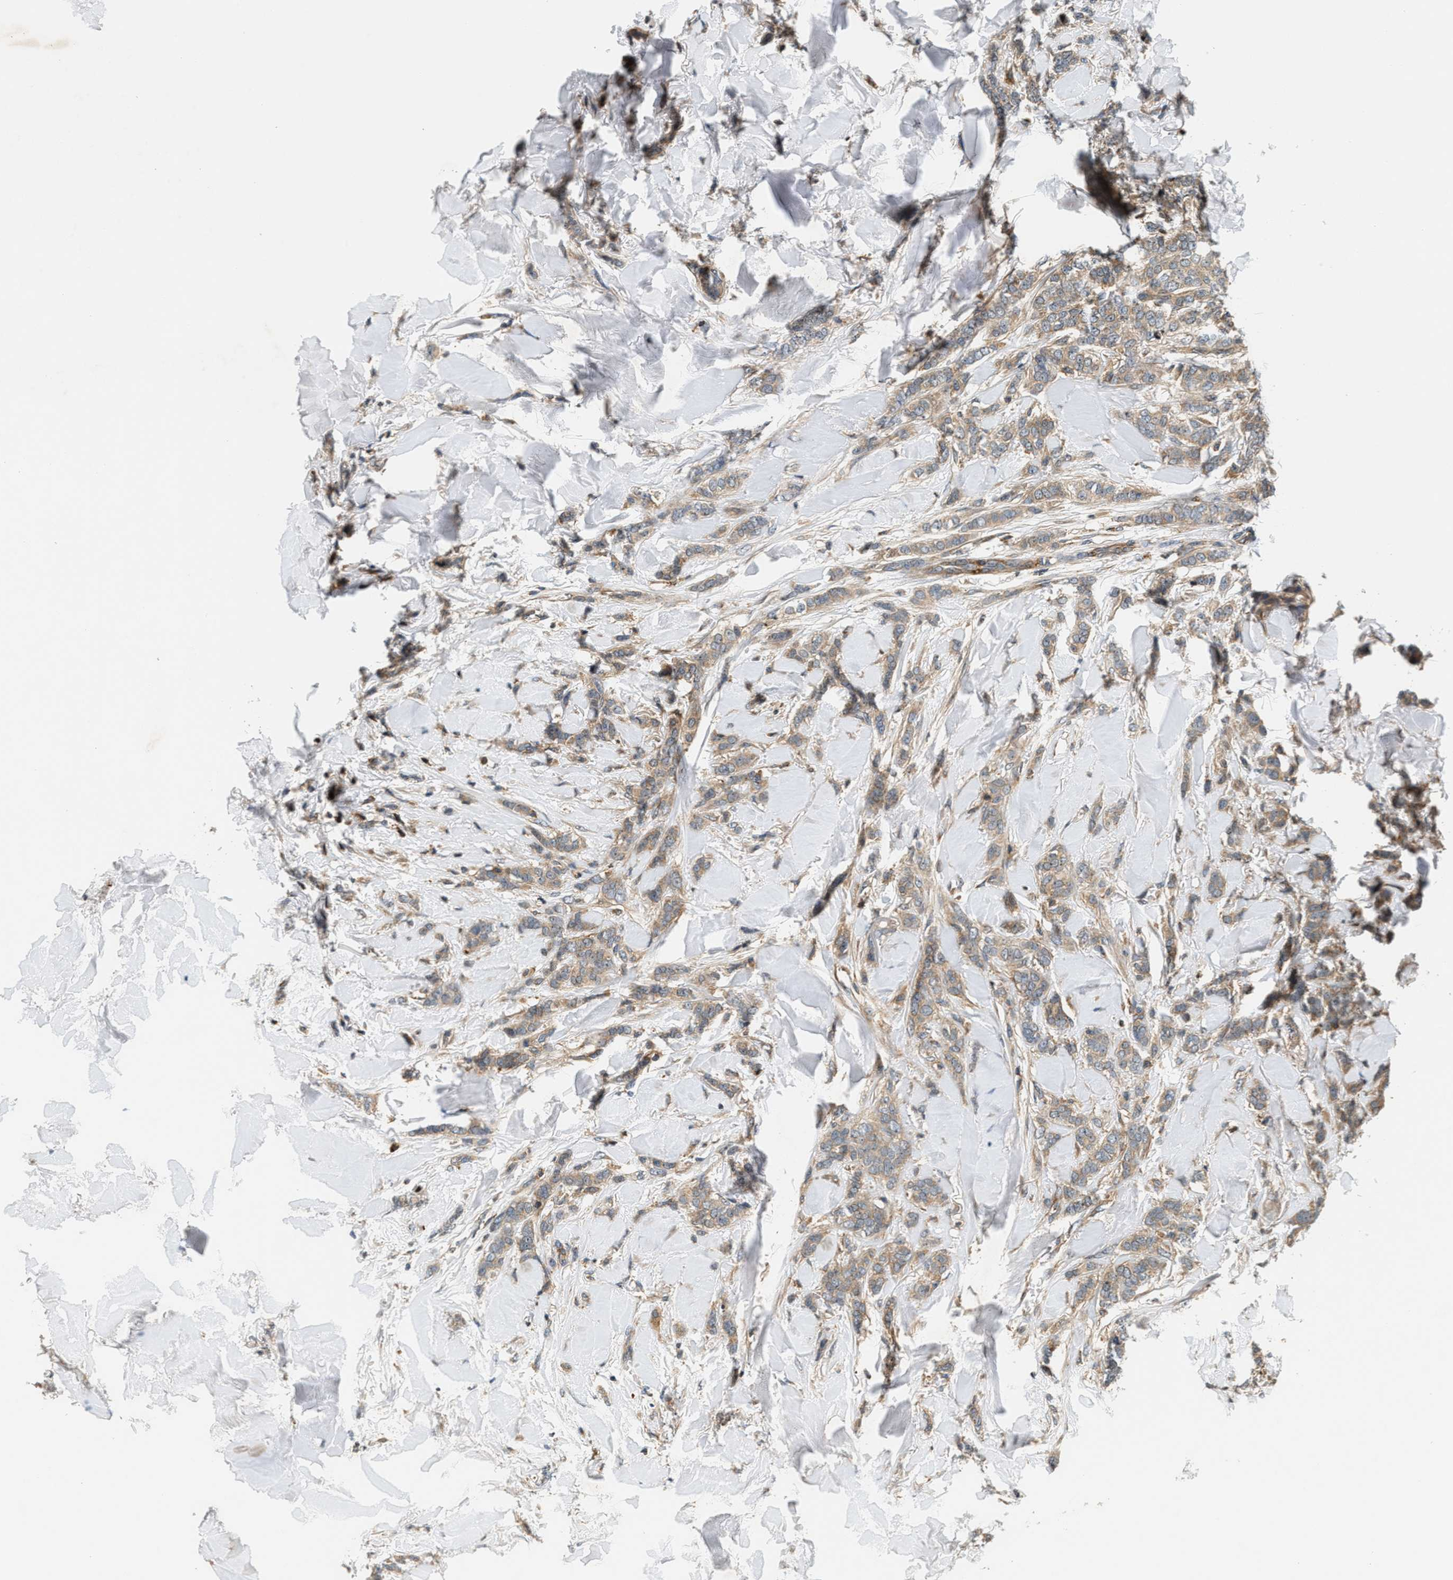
{"staining": {"intensity": "moderate", "quantity": ">75%", "location": "cytoplasmic/membranous"}, "tissue": "breast cancer", "cell_type": "Tumor cells", "image_type": "cancer", "snomed": [{"axis": "morphology", "description": "Lobular carcinoma"}, {"axis": "topography", "description": "Skin"}, {"axis": "topography", "description": "Breast"}], "caption": "Immunohistochemical staining of breast lobular carcinoma displays moderate cytoplasmic/membranous protein staining in approximately >75% of tumor cells.", "gene": "SAMD9", "patient": {"sex": "female", "age": 46}}